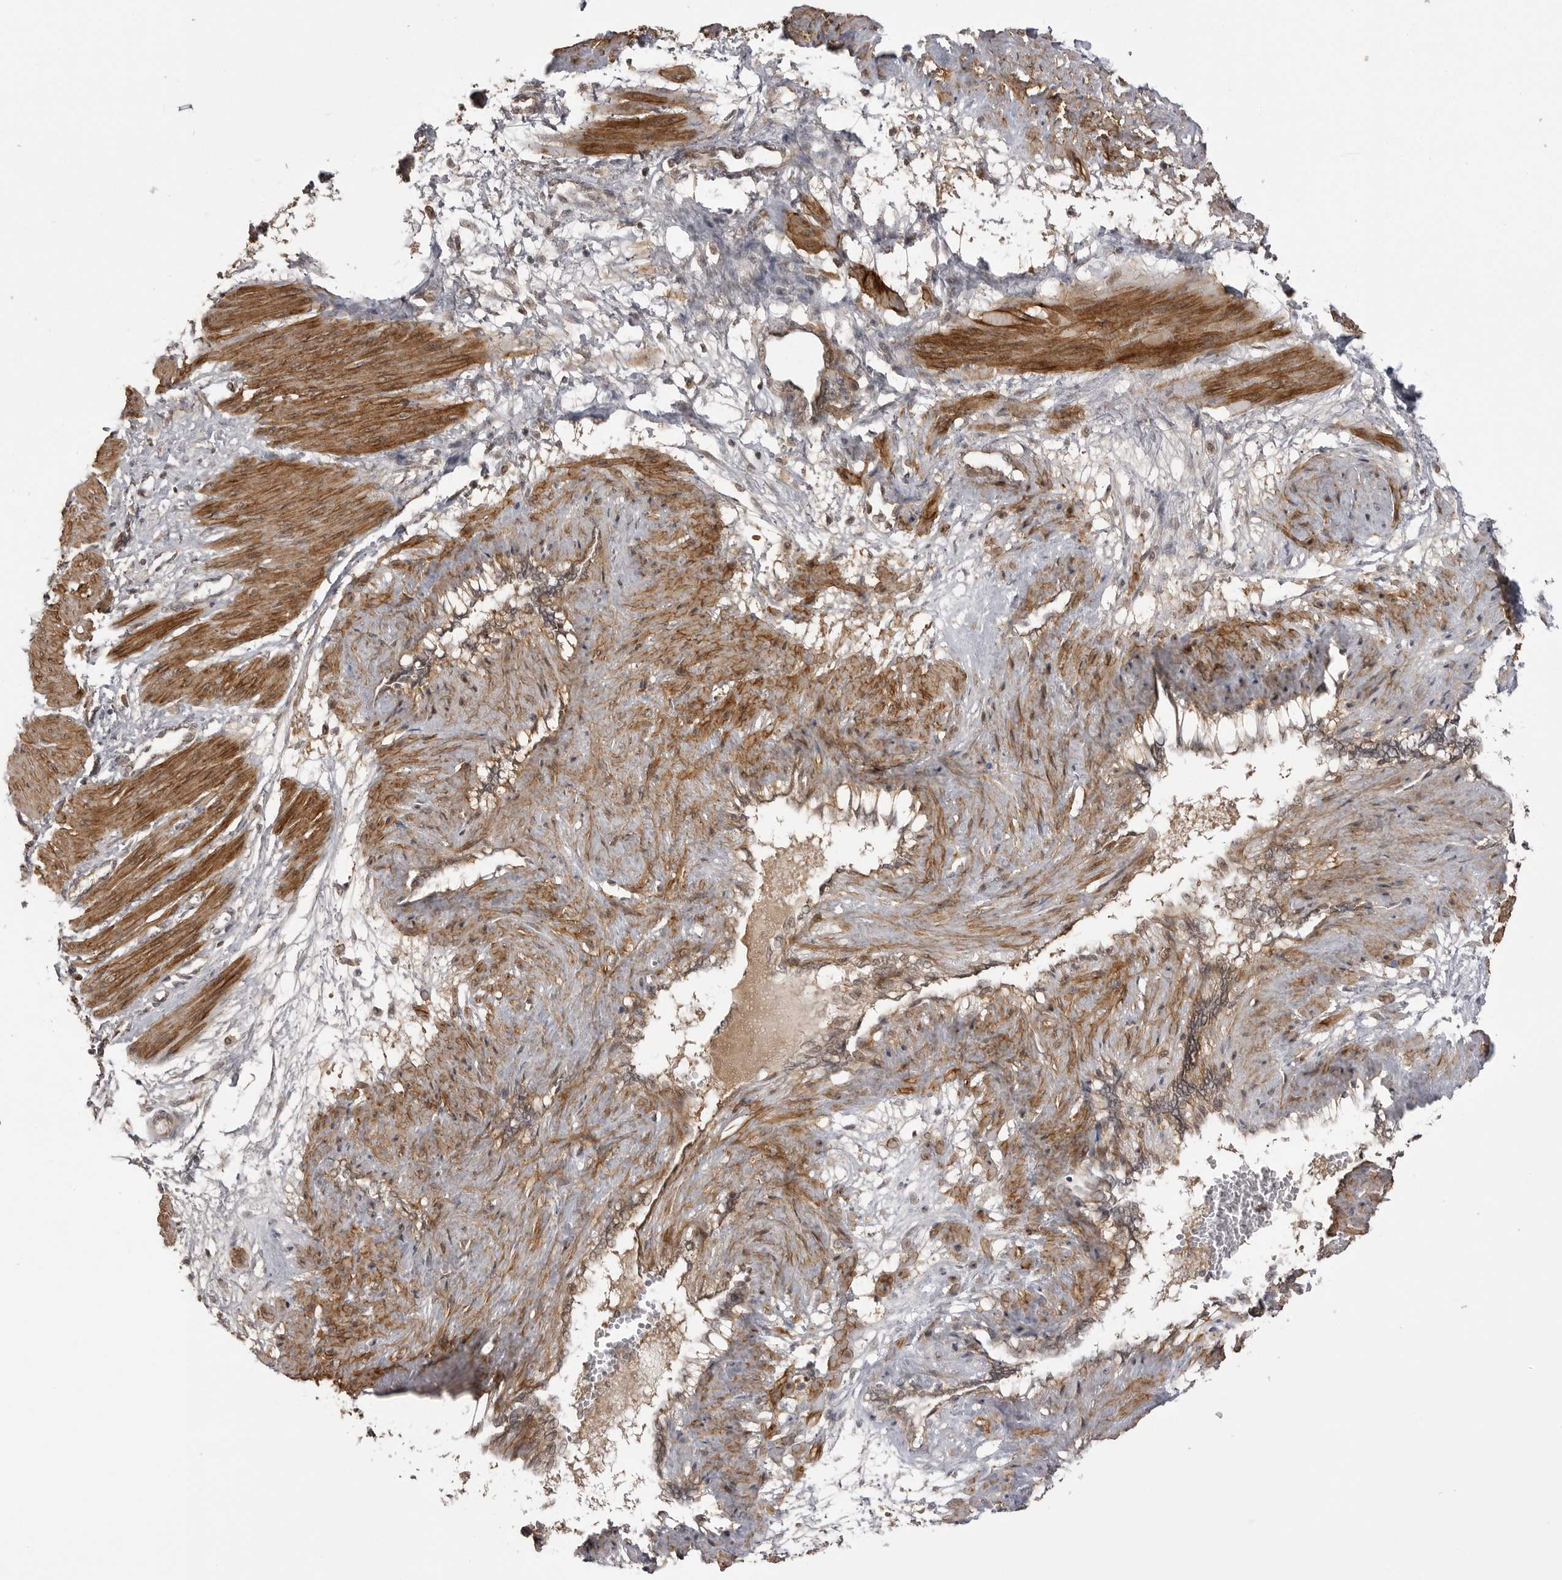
{"staining": {"intensity": "moderate", "quantity": ">75%", "location": "cytoplasmic/membranous"}, "tissue": "smooth muscle", "cell_type": "Smooth muscle cells", "image_type": "normal", "snomed": [{"axis": "morphology", "description": "Normal tissue, NOS"}, {"axis": "topography", "description": "Endometrium"}], "caption": "This image demonstrates unremarkable smooth muscle stained with IHC to label a protein in brown. The cytoplasmic/membranous of smooth muscle cells show moderate positivity for the protein. Nuclei are counter-stained blue.", "gene": "SORBS1", "patient": {"sex": "female", "age": 33}}